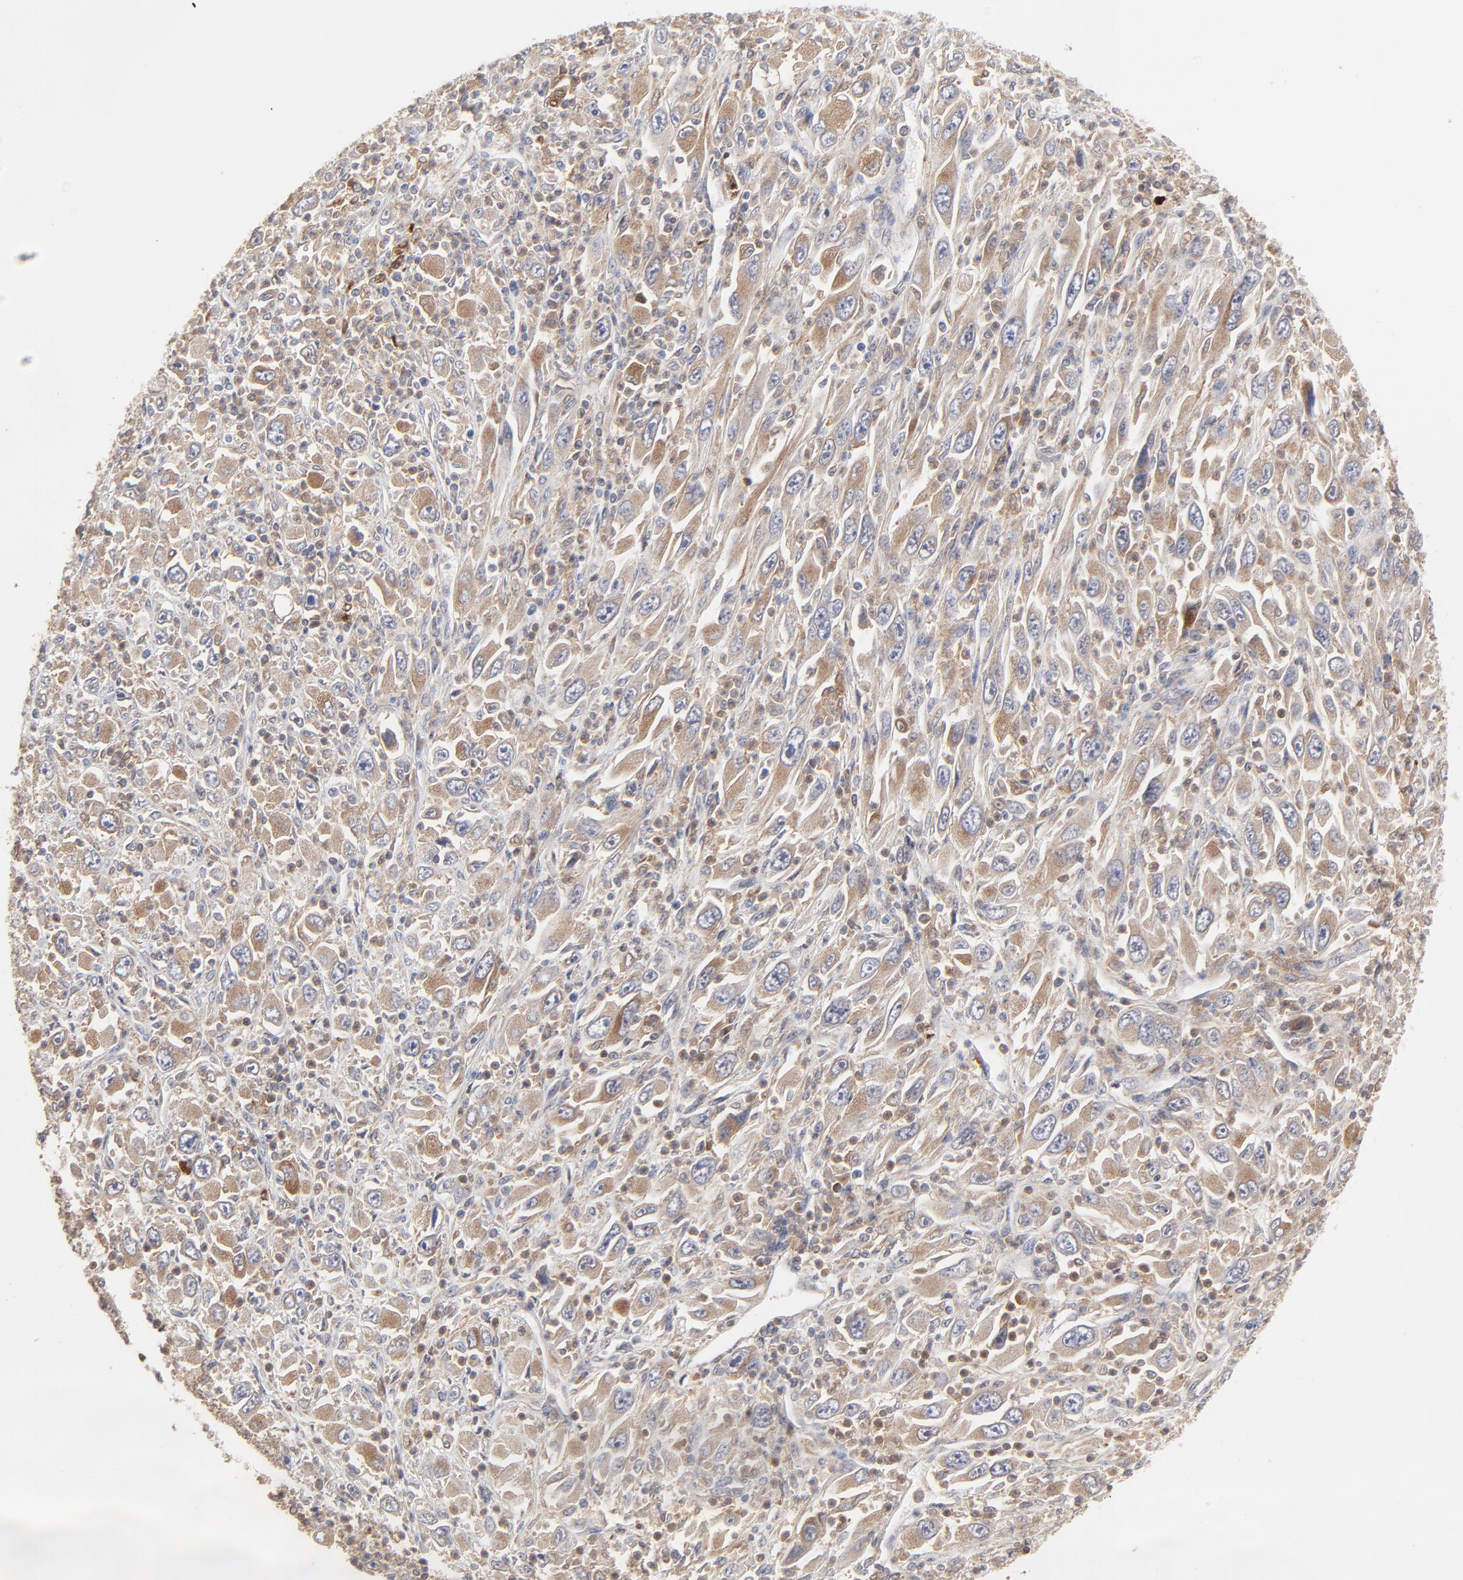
{"staining": {"intensity": "moderate", "quantity": ">75%", "location": "cytoplasmic/membranous"}, "tissue": "melanoma", "cell_type": "Tumor cells", "image_type": "cancer", "snomed": [{"axis": "morphology", "description": "Malignant melanoma, Metastatic site"}, {"axis": "topography", "description": "Skin"}], "caption": "A high-resolution image shows immunohistochemistry staining of melanoma, which displays moderate cytoplasmic/membranous expression in about >75% of tumor cells.", "gene": "RAB9A", "patient": {"sex": "female", "age": 56}}